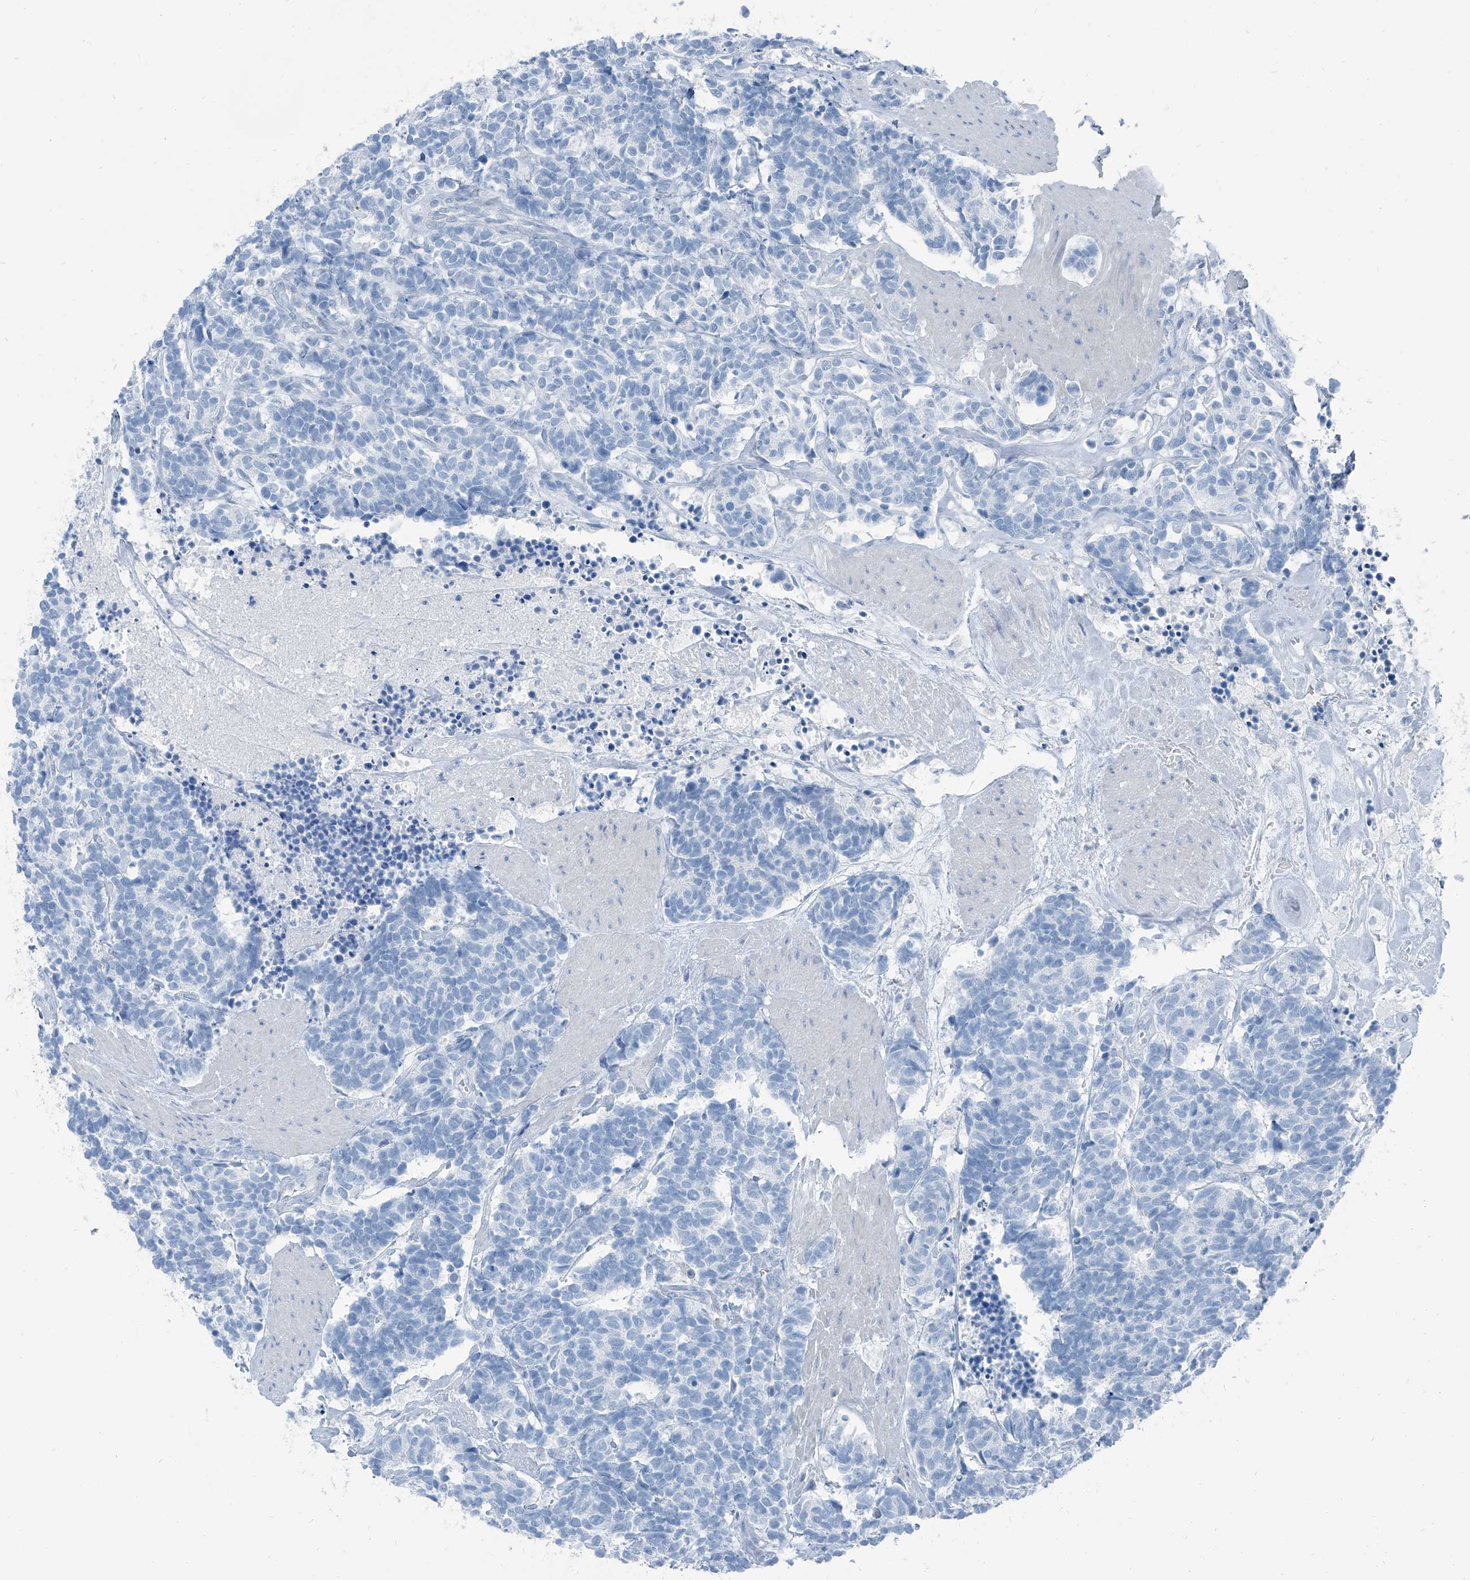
{"staining": {"intensity": "negative", "quantity": "none", "location": "none"}, "tissue": "carcinoid", "cell_type": "Tumor cells", "image_type": "cancer", "snomed": [{"axis": "morphology", "description": "Carcinoma, NOS"}, {"axis": "morphology", "description": "Carcinoid, malignant, NOS"}, {"axis": "topography", "description": "Urinary bladder"}], "caption": "A high-resolution micrograph shows IHC staining of carcinoid, which demonstrates no significant staining in tumor cells. Brightfield microscopy of IHC stained with DAB (brown) and hematoxylin (blue), captured at high magnification.", "gene": "RGN", "patient": {"sex": "male", "age": 57}}